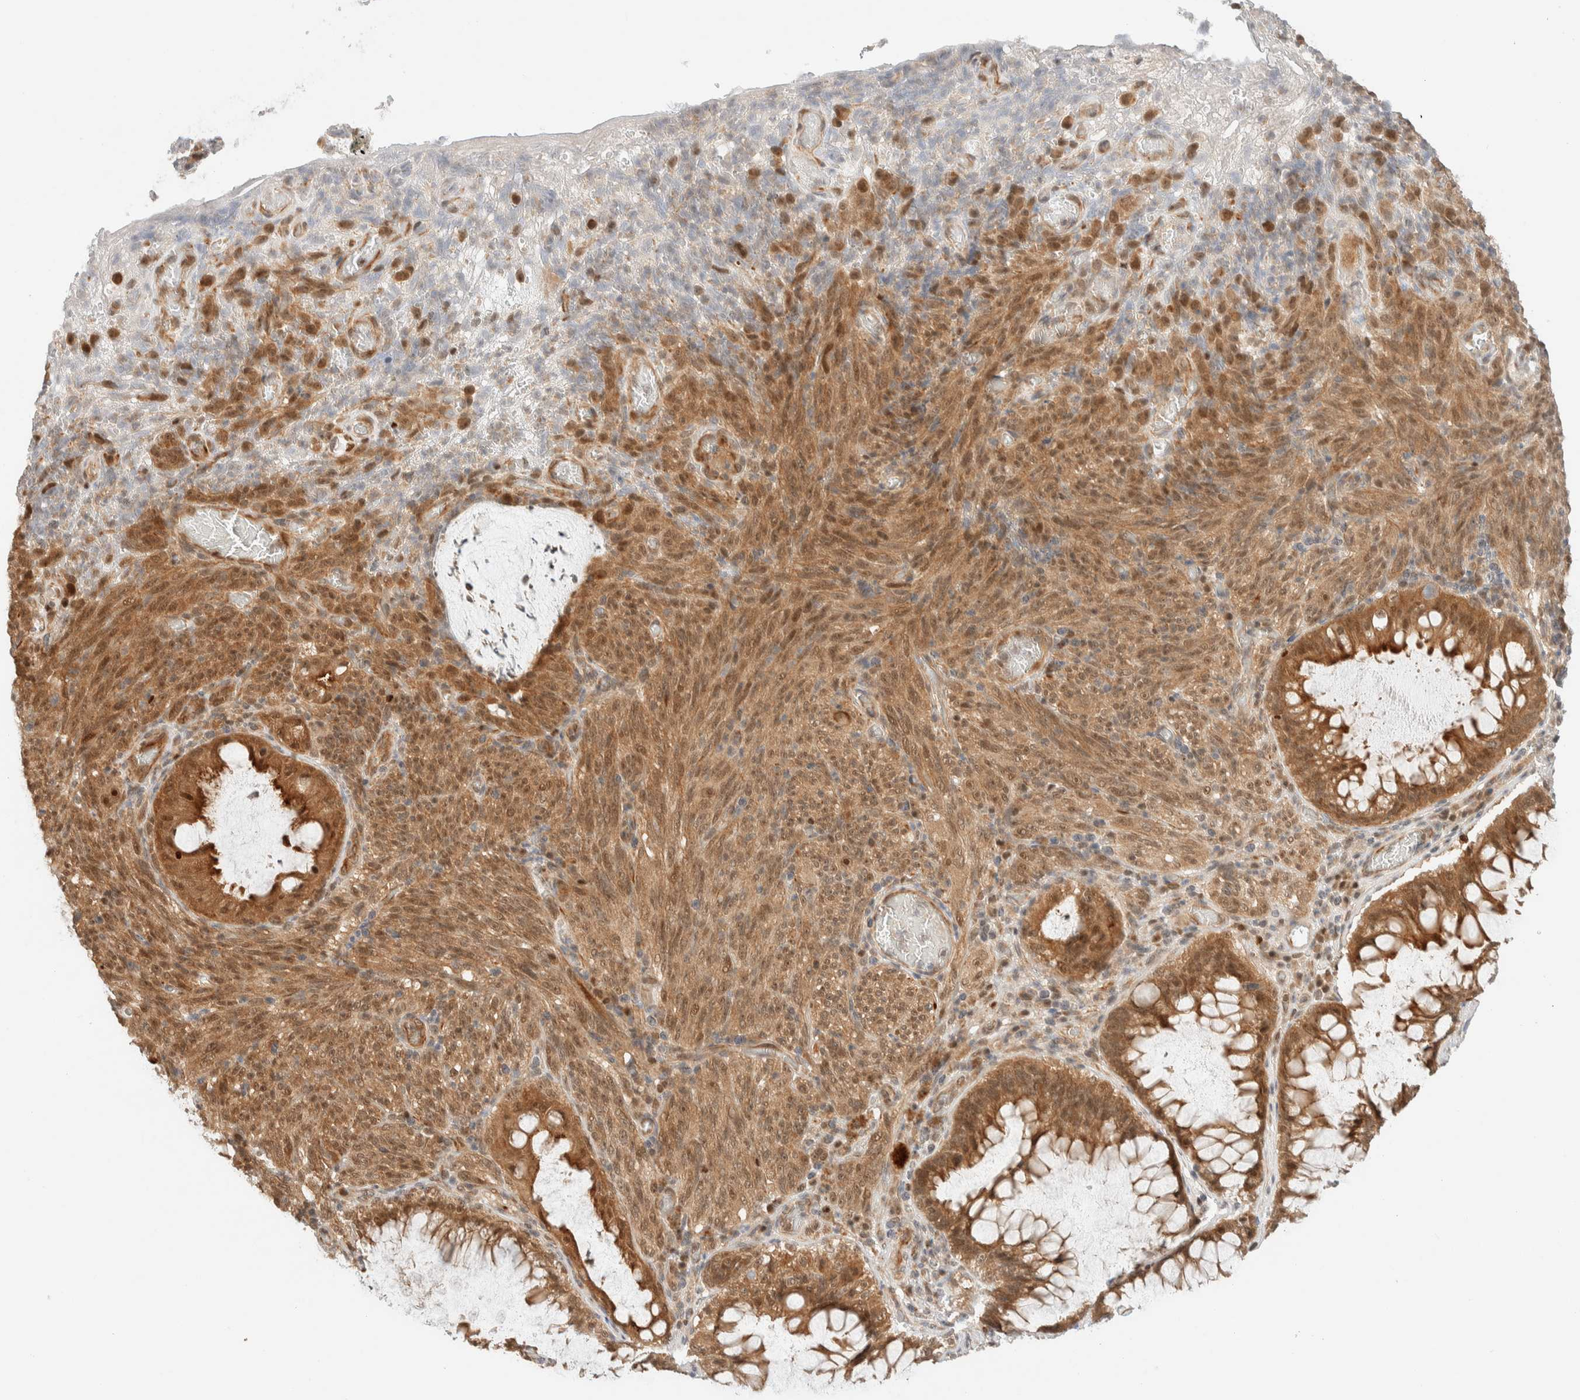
{"staining": {"intensity": "moderate", "quantity": ">75%", "location": "cytoplasmic/membranous,nuclear"}, "tissue": "melanoma", "cell_type": "Tumor cells", "image_type": "cancer", "snomed": [{"axis": "morphology", "description": "Malignant melanoma, NOS"}, {"axis": "topography", "description": "Rectum"}], "caption": "Immunohistochemistry (DAB (3,3'-diaminobenzidine)) staining of human melanoma exhibits moderate cytoplasmic/membranous and nuclear protein positivity in approximately >75% of tumor cells.", "gene": "C8orf76", "patient": {"sex": "female", "age": 81}}